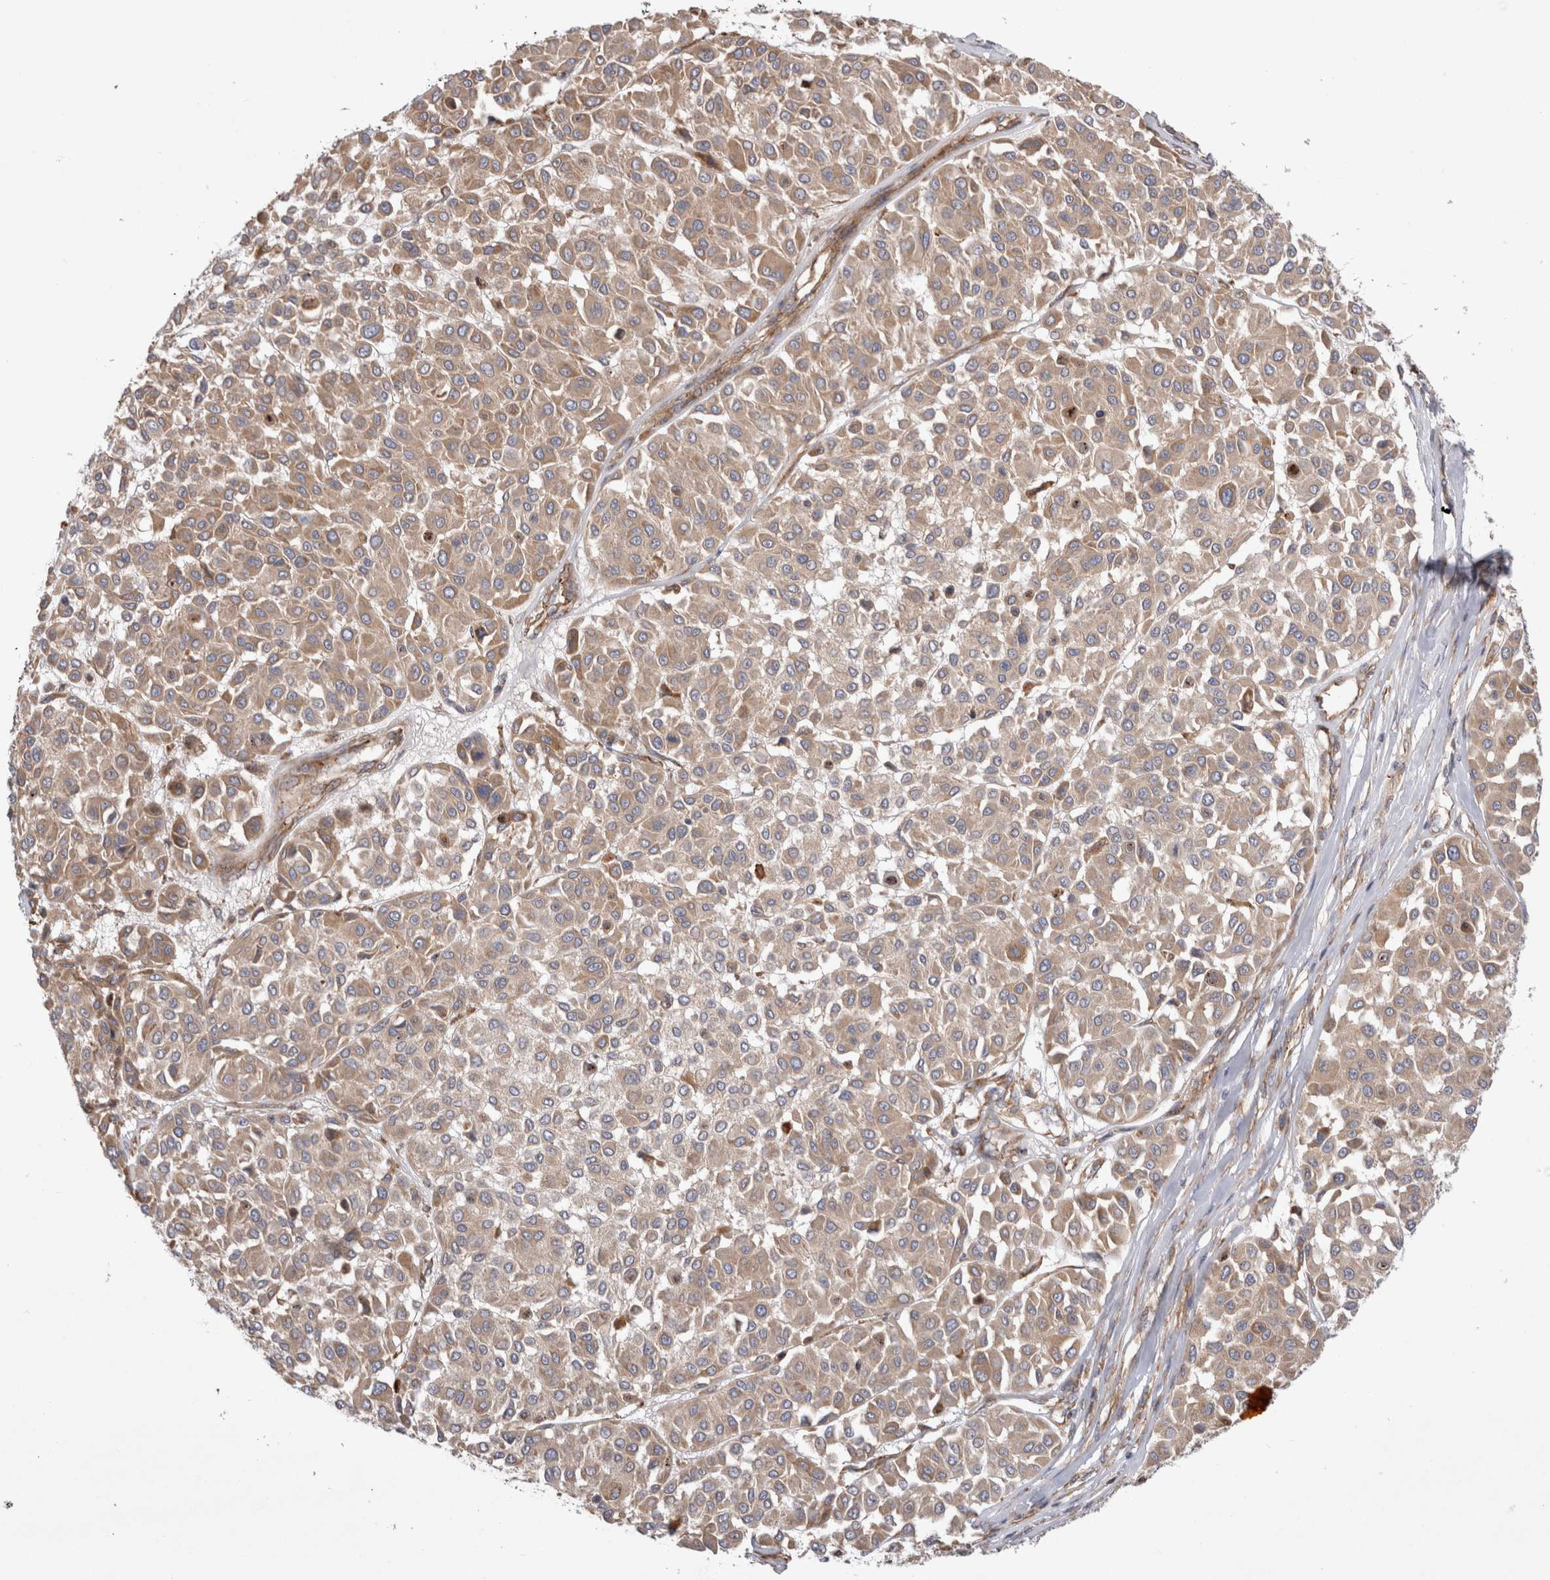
{"staining": {"intensity": "weak", "quantity": ">75%", "location": "cytoplasmic/membranous"}, "tissue": "melanoma", "cell_type": "Tumor cells", "image_type": "cancer", "snomed": [{"axis": "morphology", "description": "Malignant melanoma, Metastatic site"}, {"axis": "topography", "description": "Soft tissue"}], "caption": "Immunohistochemical staining of human melanoma shows weak cytoplasmic/membranous protein expression in about >75% of tumor cells.", "gene": "PDCD10", "patient": {"sex": "male", "age": 41}}